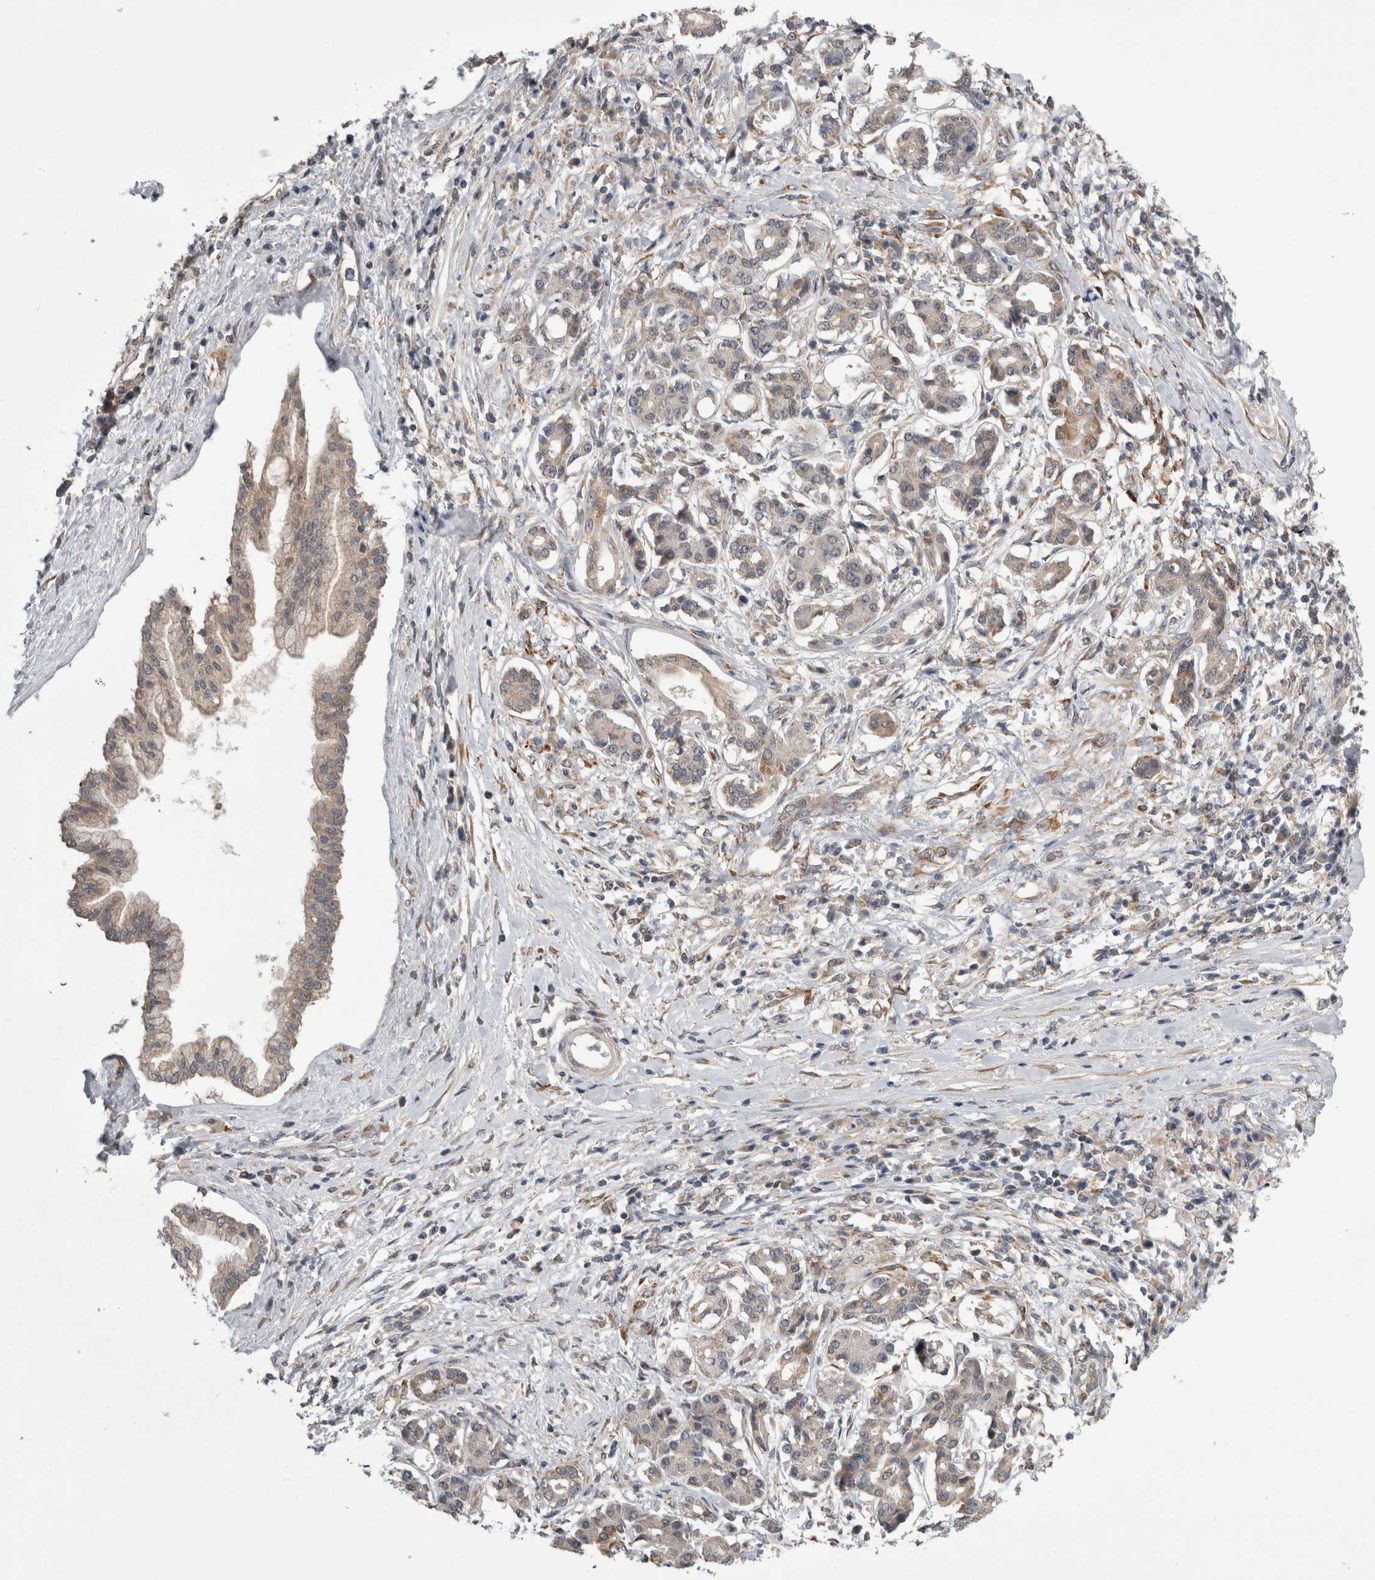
{"staining": {"intensity": "weak", "quantity": "<25%", "location": "cytoplasmic/membranous"}, "tissue": "pancreatic cancer", "cell_type": "Tumor cells", "image_type": "cancer", "snomed": [{"axis": "morphology", "description": "Adenocarcinoma, NOS"}, {"axis": "topography", "description": "Pancreas"}], "caption": "The image displays no significant staining in tumor cells of adenocarcinoma (pancreatic).", "gene": "ARHGAP29", "patient": {"sex": "female", "age": 56}}